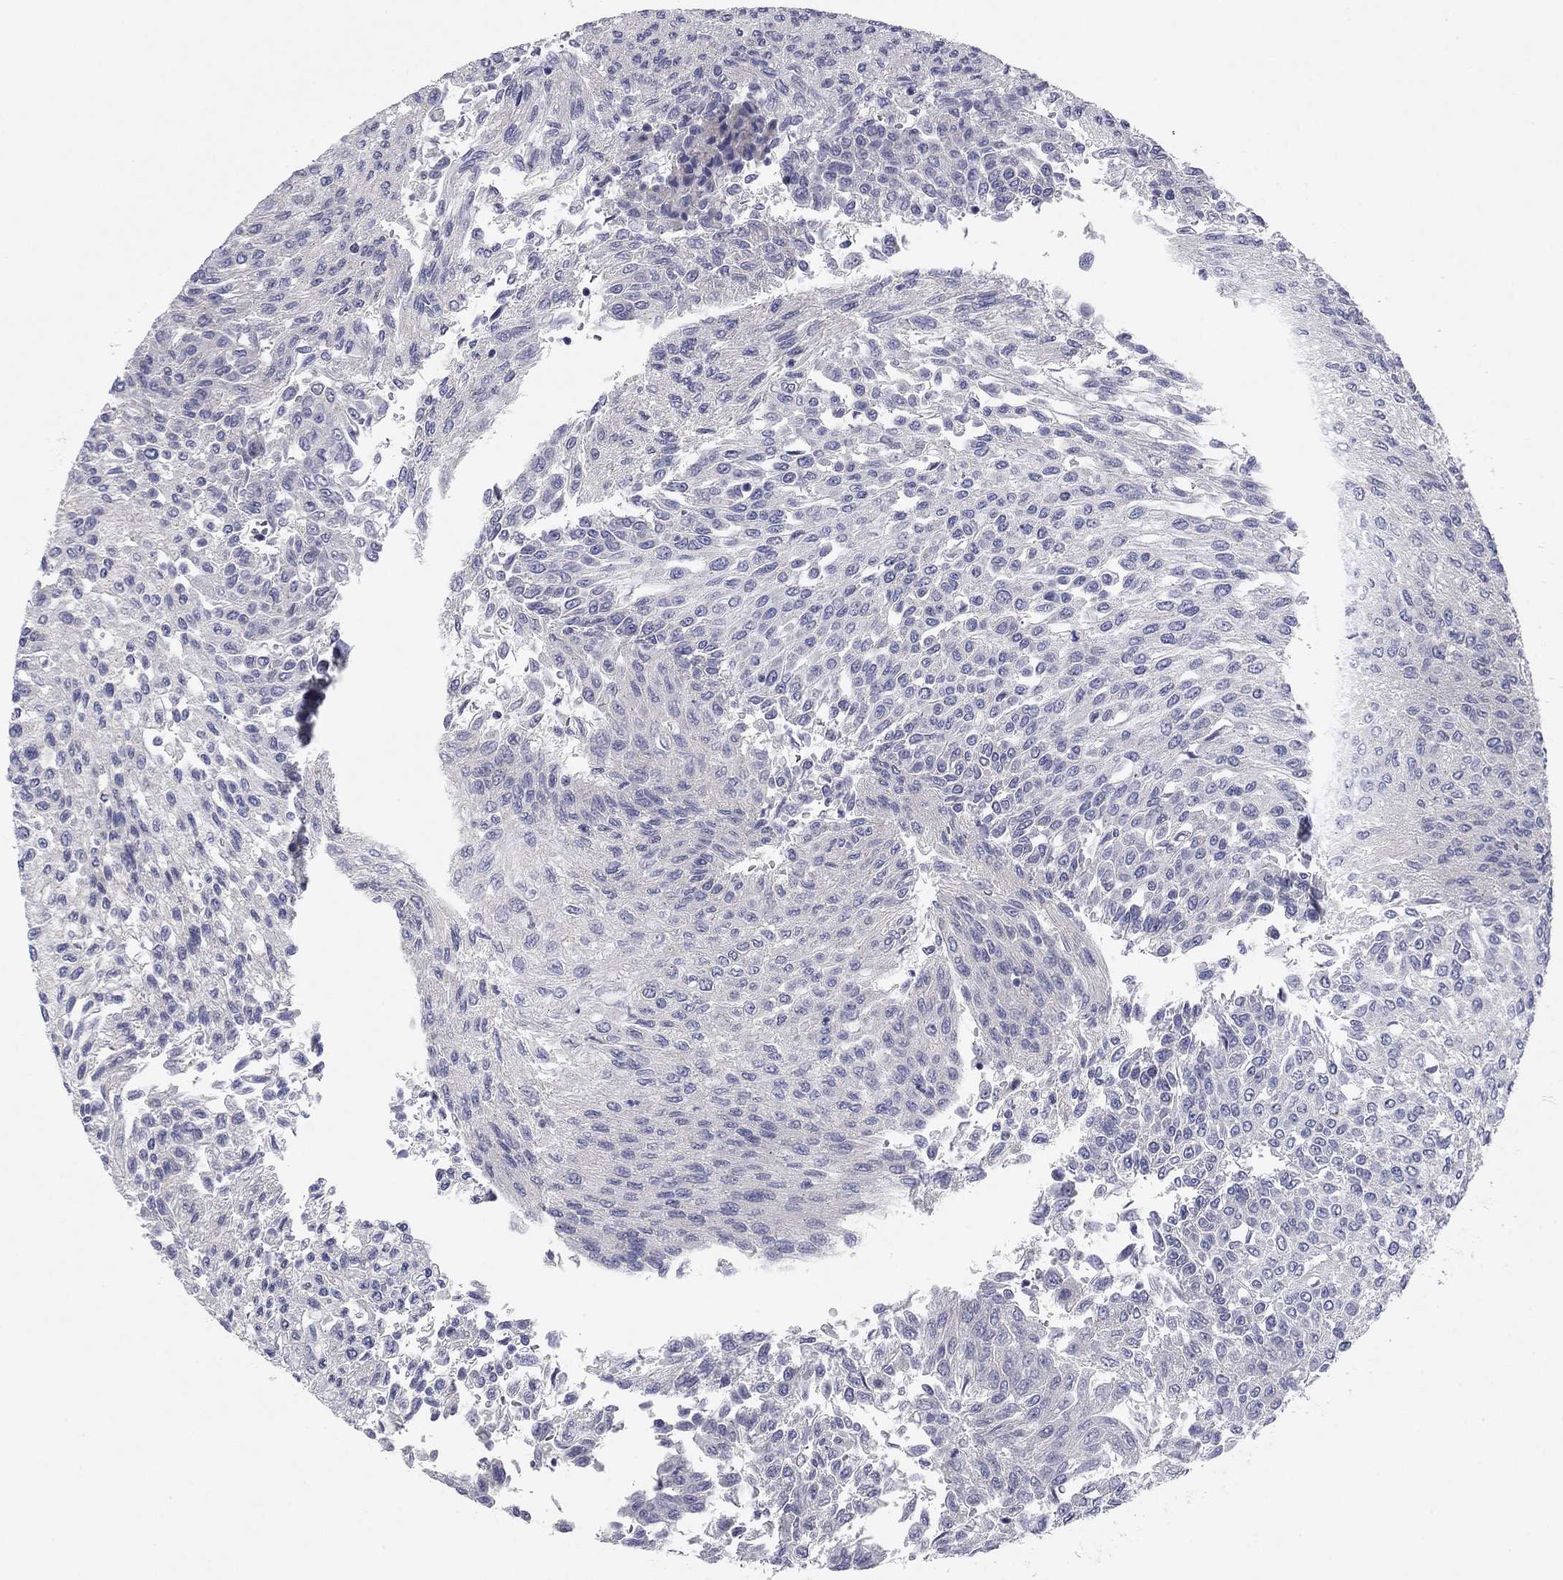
{"staining": {"intensity": "negative", "quantity": "none", "location": "none"}, "tissue": "urothelial cancer", "cell_type": "Tumor cells", "image_type": "cancer", "snomed": [{"axis": "morphology", "description": "Urothelial carcinoma, Low grade"}, {"axis": "topography", "description": "Urinary bladder"}], "caption": "Protein analysis of low-grade urothelial carcinoma displays no significant positivity in tumor cells. Nuclei are stained in blue.", "gene": "CNTNAP4", "patient": {"sex": "male", "age": 78}}